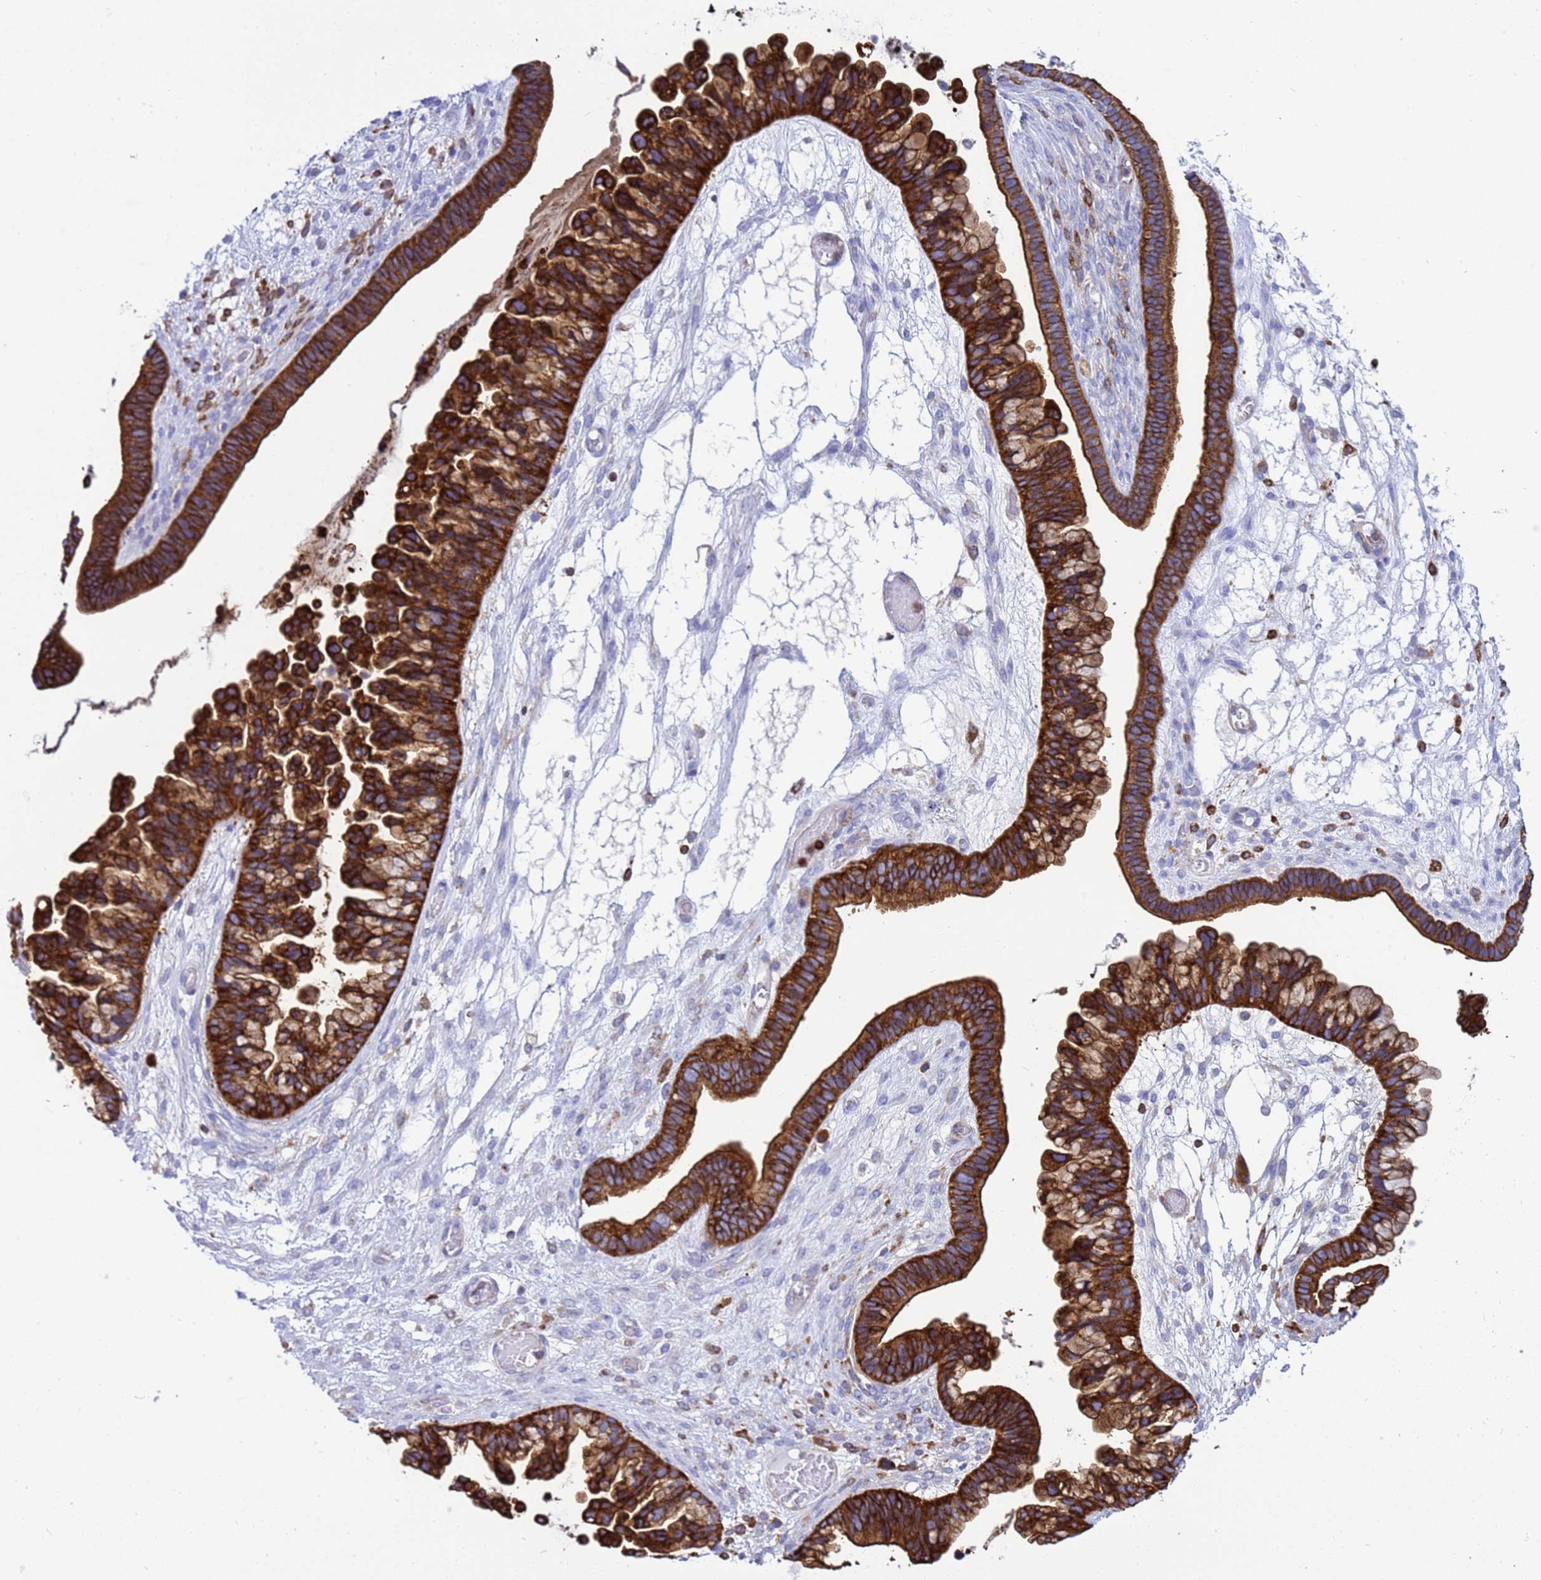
{"staining": {"intensity": "strong", "quantity": ">75%", "location": "cytoplasmic/membranous"}, "tissue": "ovarian cancer", "cell_type": "Tumor cells", "image_type": "cancer", "snomed": [{"axis": "morphology", "description": "Cystadenocarcinoma, serous, NOS"}, {"axis": "topography", "description": "Ovary"}], "caption": "A high-resolution micrograph shows immunohistochemistry (IHC) staining of serous cystadenocarcinoma (ovarian), which reveals strong cytoplasmic/membranous staining in approximately >75% of tumor cells.", "gene": "EZR", "patient": {"sex": "female", "age": 56}}